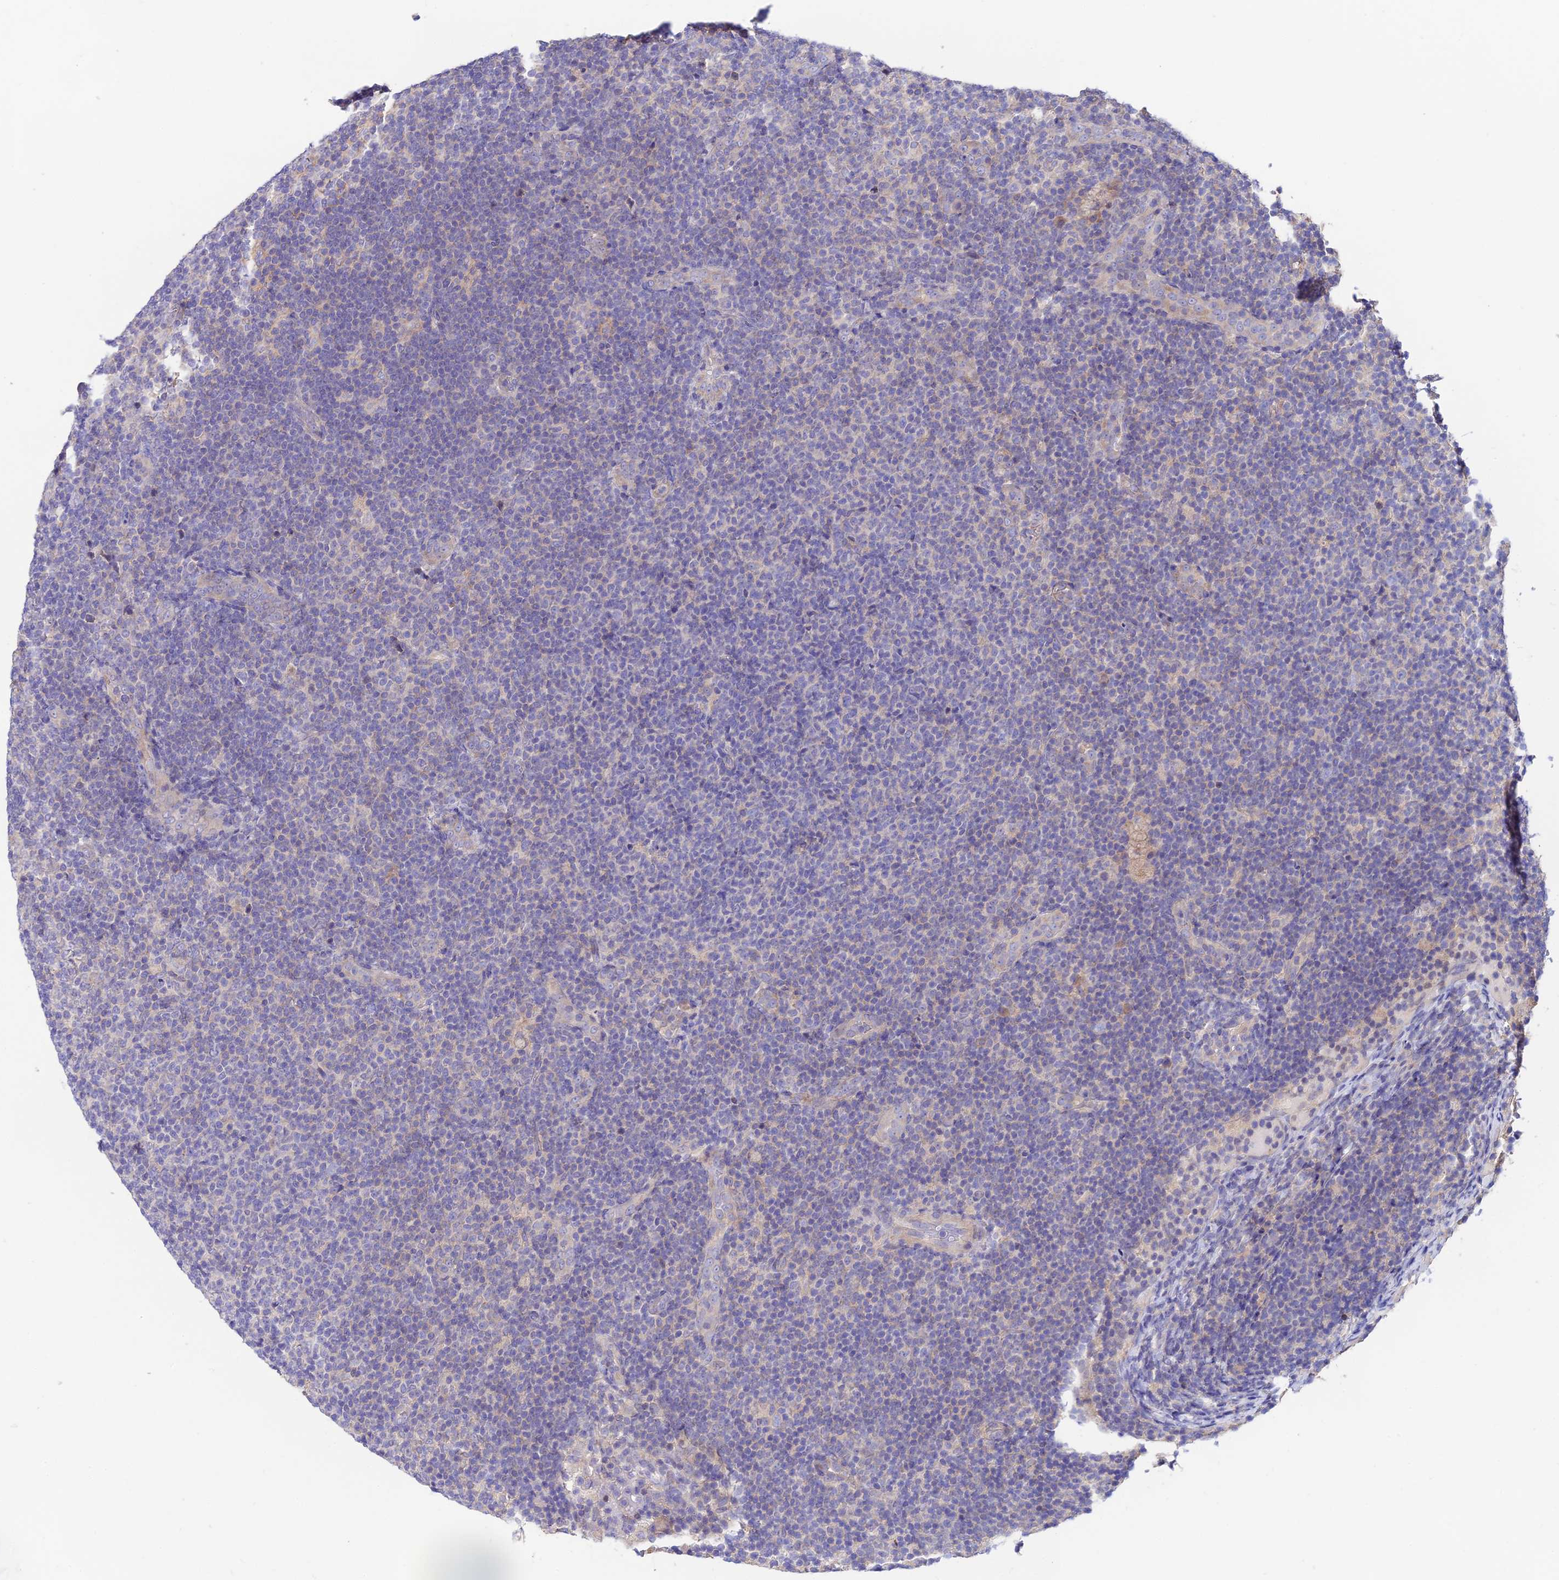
{"staining": {"intensity": "negative", "quantity": "none", "location": "none"}, "tissue": "lymphoma", "cell_type": "Tumor cells", "image_type": "cancer", "snomed": [{"axis": "morphology", "description": "Malignant lymphoma, non-Hodgkin's type, Low grade"}, {"axis": "topography", "description": "Lymph node"}], "caption": "Immunohistochemical staining of human lymphoma reveals no significant staining in tumor cells.", "gene": "BRME1", "patient": {"sex": "male", "age": 66}}